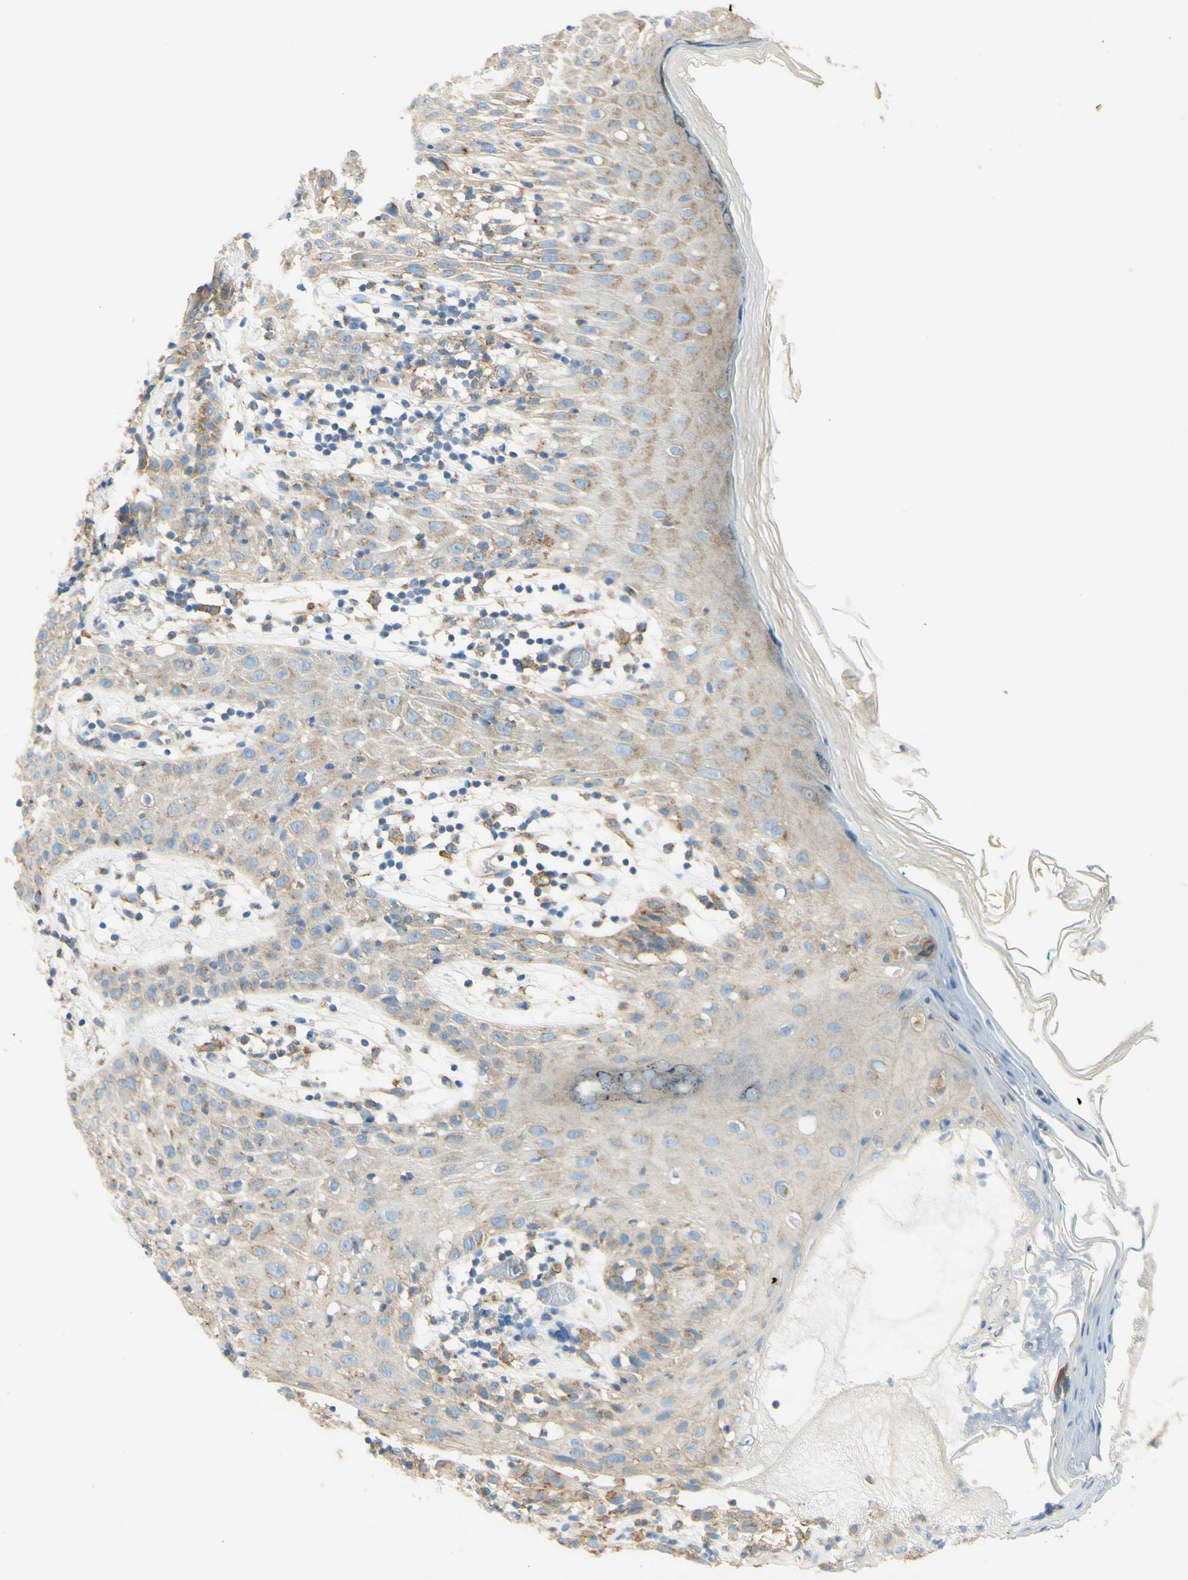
{"staining": {"intensity": "weak", "quantity": ">75%", "location": "cytoplasmic/membranous"}, "tissue": "melanoma", "cell_type": "Tumor cells", "image_type": "cancer", "snomed": [{"axis": "morphology", "description": "Malignant melanoma, NOS"}, {"axis": "topography", "description": "Skin"}], "caption": "There is low levels of weak cytoplasmic/membranous expression in tumor cells of melanoma, as demonstrated by immunohistochemical staining (brown color).", "gene": "CLTC", "patient": {"sex": "female", "age": 46}}